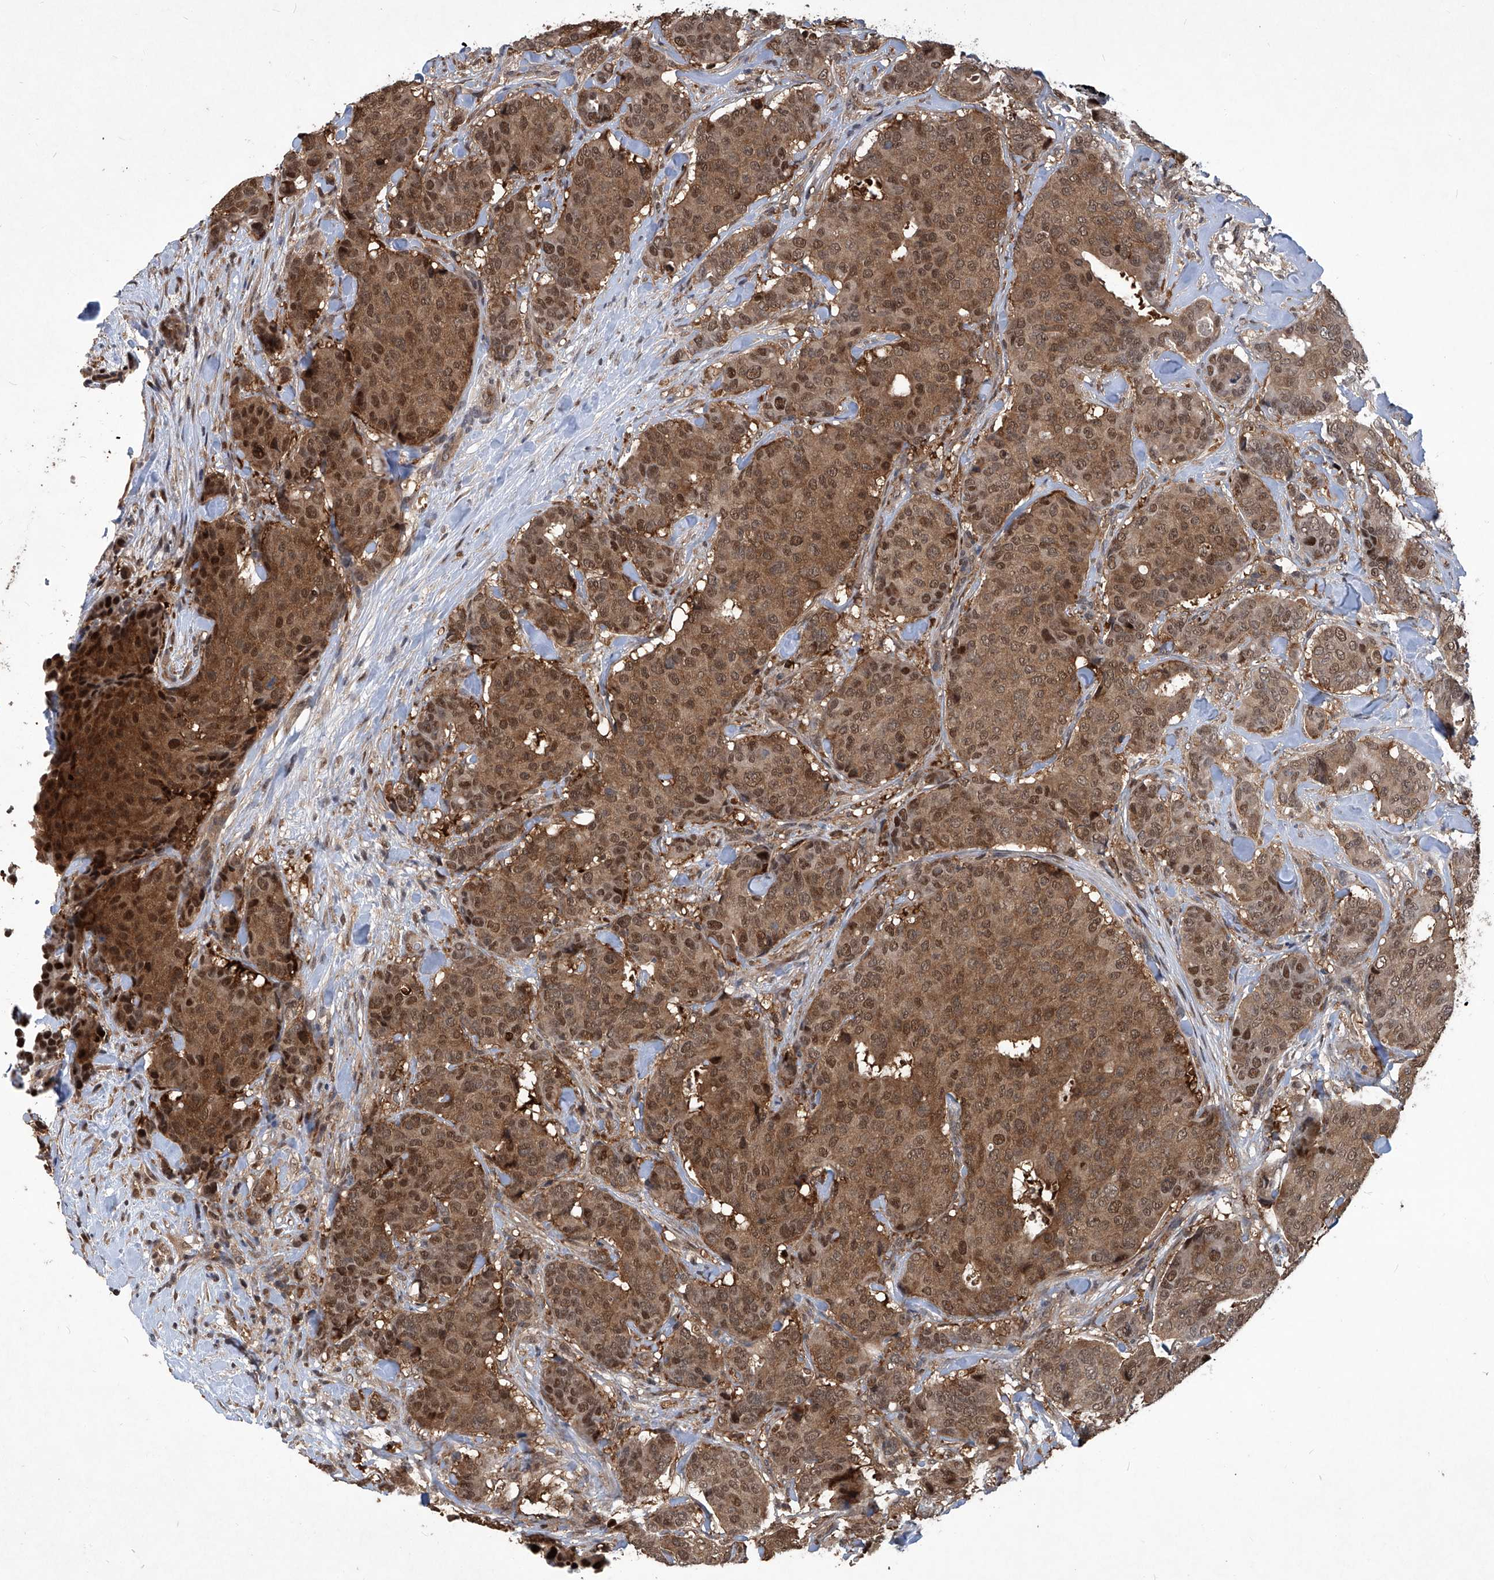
{"staining": {"intensity": "moderate", "quantity": ">75%", "location": "cytoplasmic/membranous,nuclear"}, "tissue": "breast cancer", "cell_type": "Tumor cells", "image_type": "cancer", "snomed": [{"axis": "morphology", "description": "Duct carcinoma"}, {"axis": "topography", "description": "Breast"}], "caption": "Intraductal carcinoma (breast) was stained to show a protein in brown. There is medium levels of moderate cytoplasmic/membranous and nuclear expression in approximately >75% of tumor cells.", "gene": "PSMB1", "patient": {"sex": "female", "age": 75}}